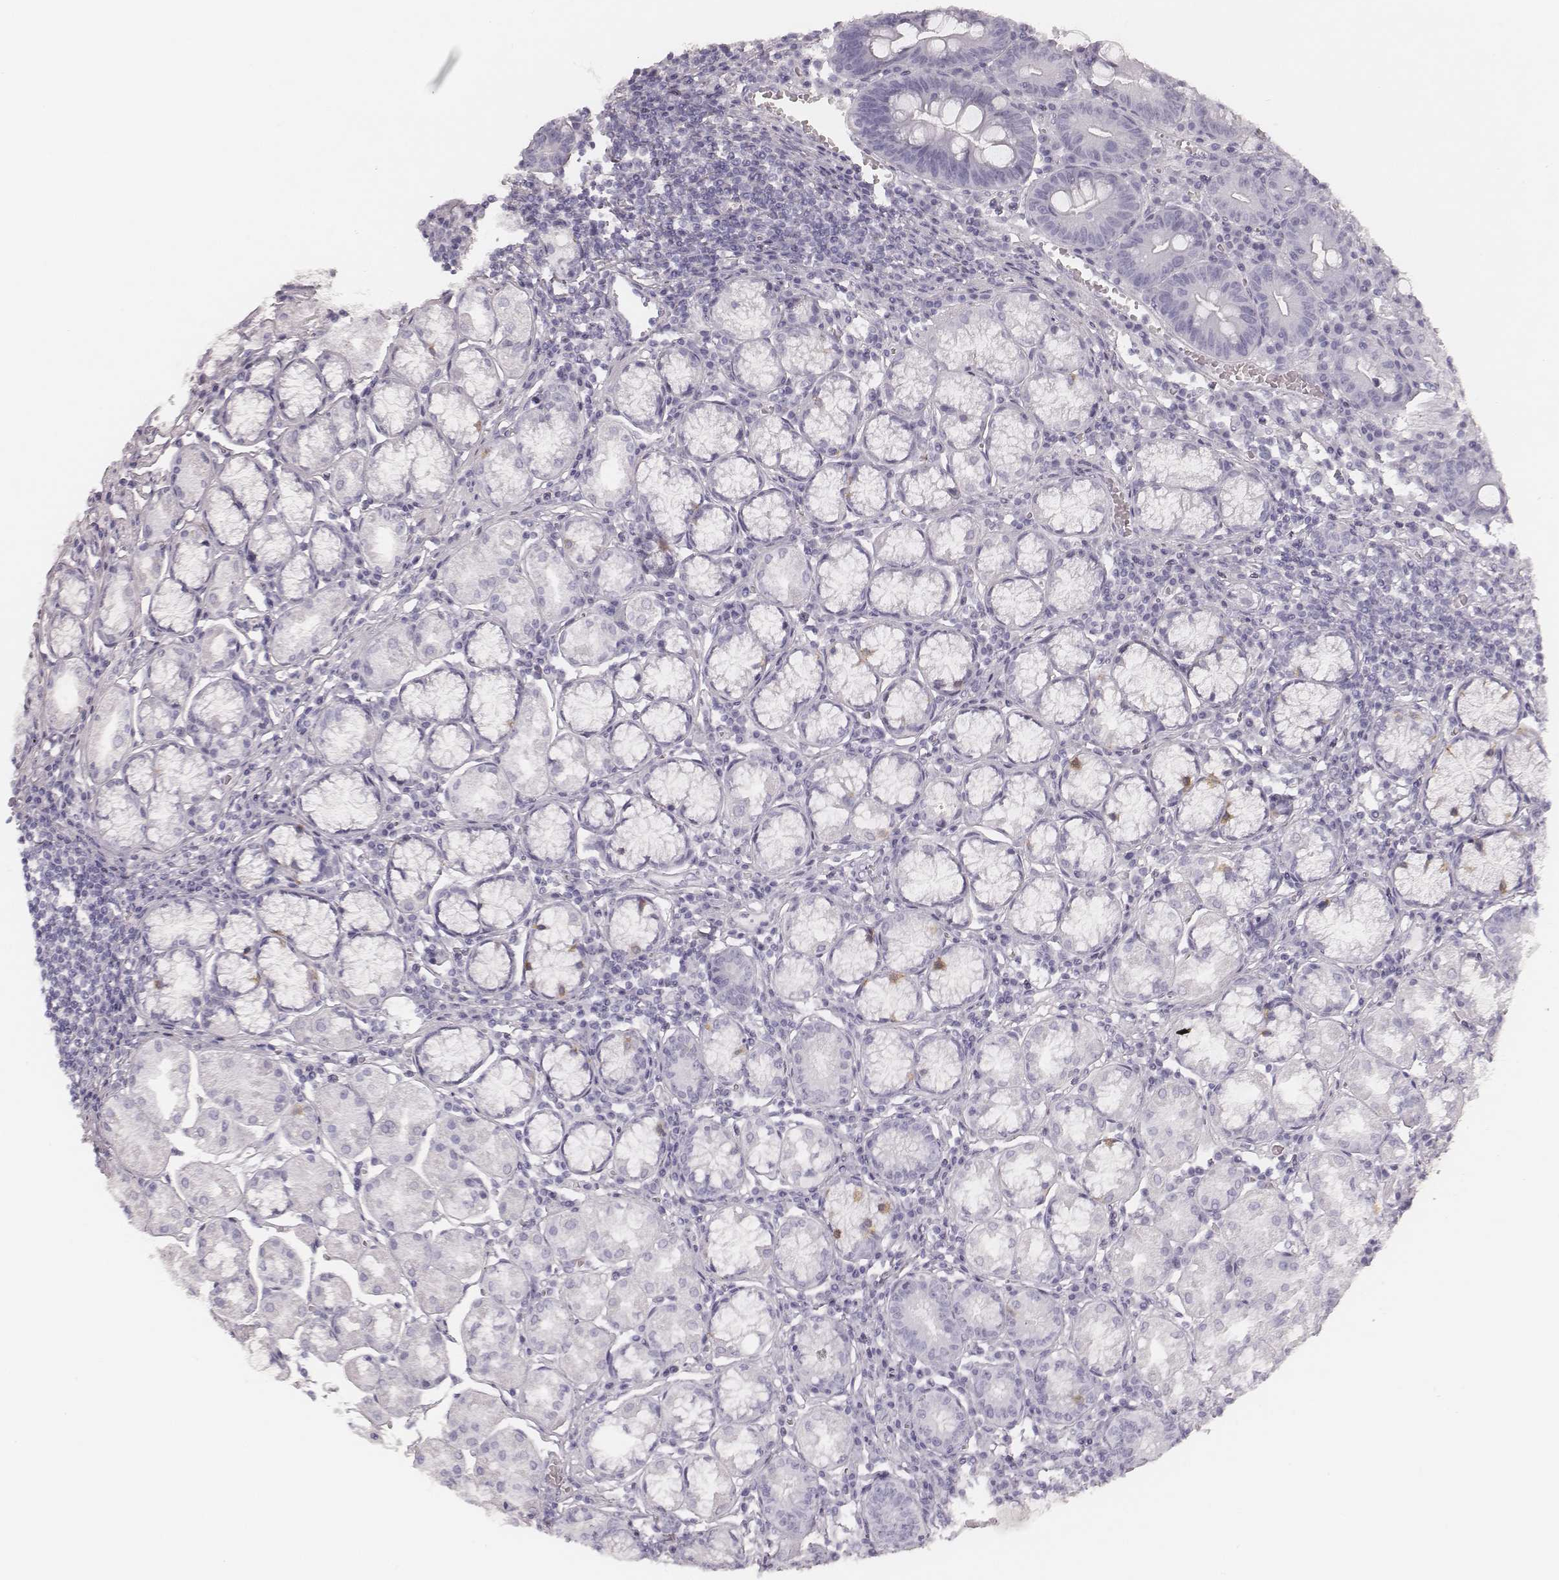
{"staining": {"intensity": "negative", "quantity": "none", "location": "none"}, "tissue": "stomach", "cell_type": "Glandular cells", "image_type": "normal", "snomed": [{"axis": "morphology", "description": "Normal tissue, NOS"}, {"axis": "topography", "description": "Stomach"}], "caption": "High power microscopy histopathology image of an immunohistochemistry (IHC) image of benign stomach, revealing no significant staining in glandular cells.", "gene": "KRT34", "patient": {"sex": "male", "age": 55}}